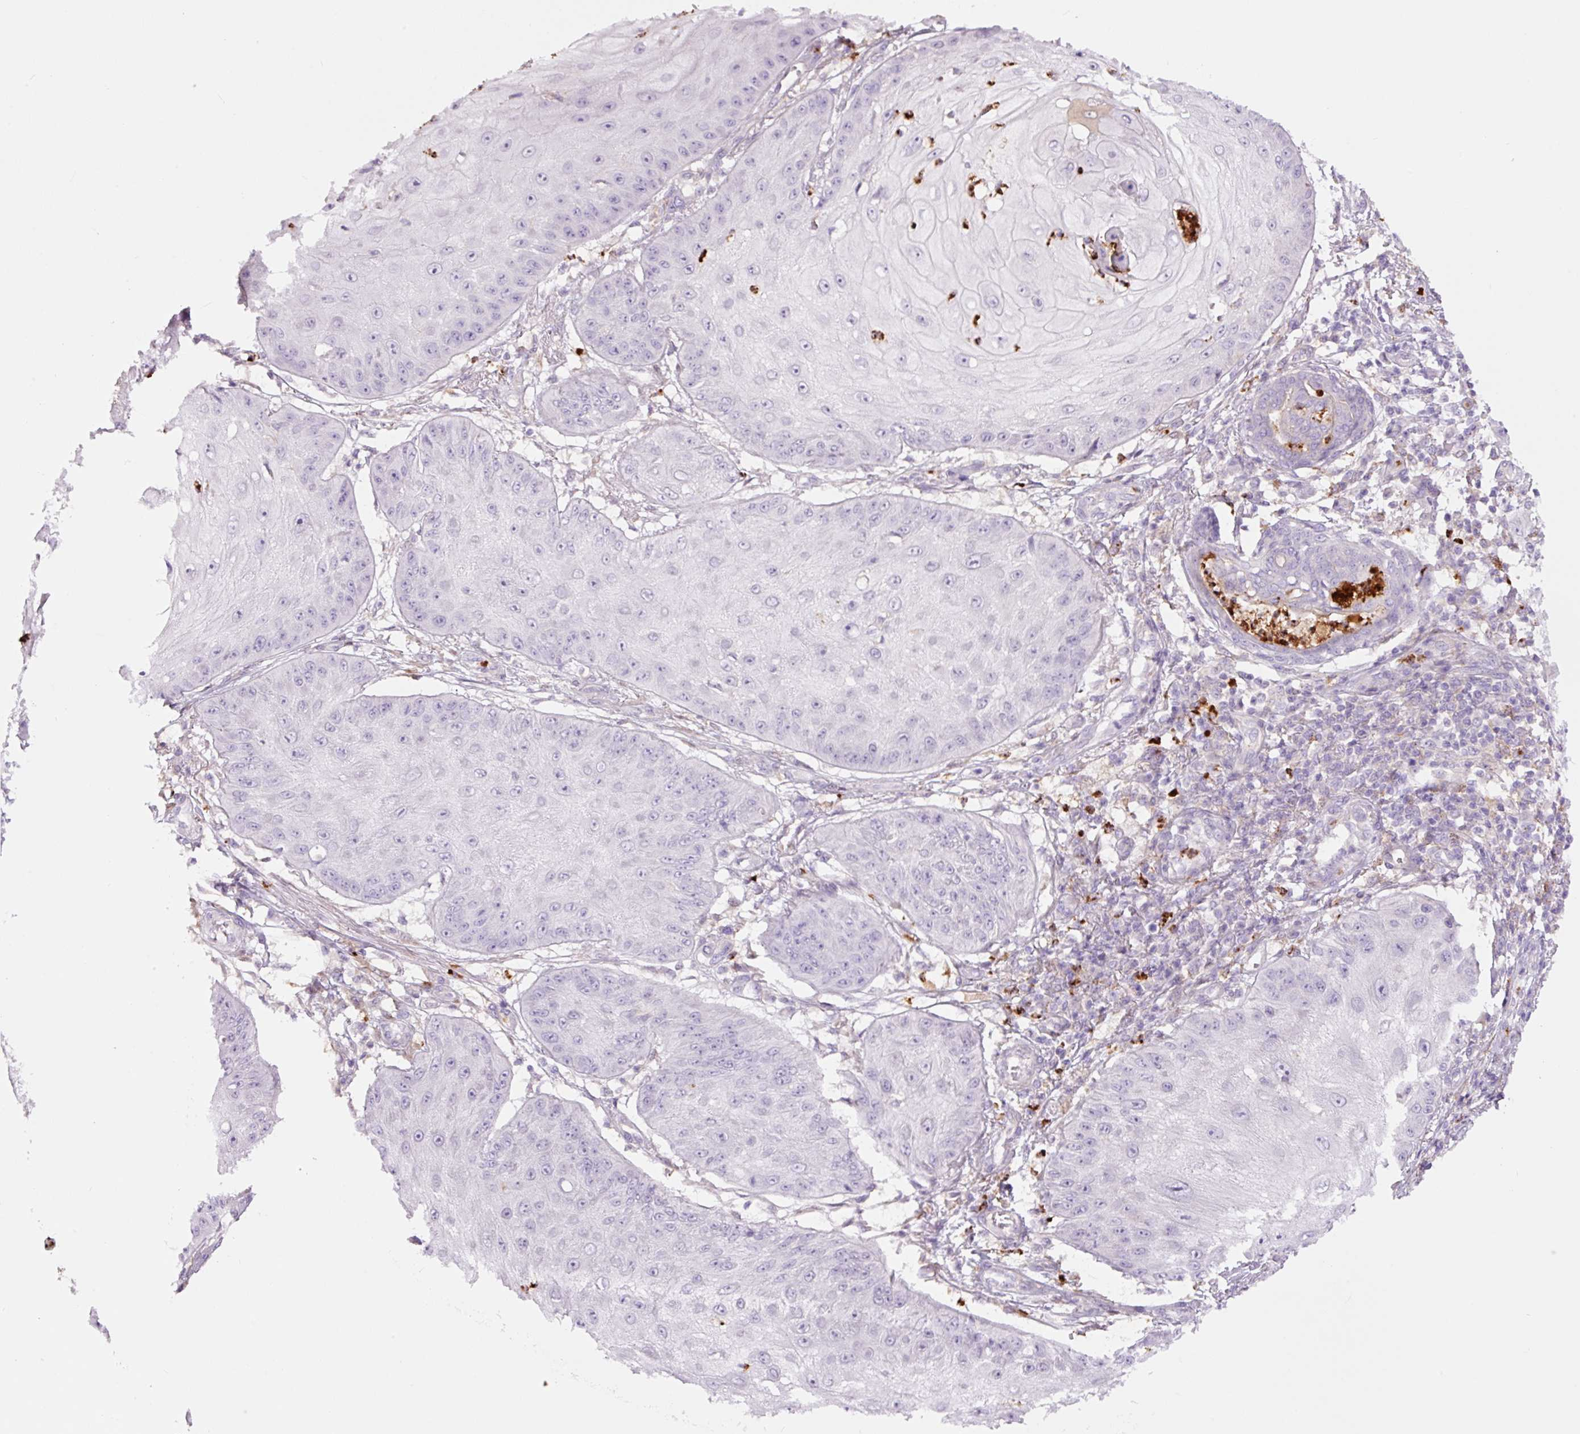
{"staining": {"intensity": "negative", "quantity": "none", "location": "none"}, "tissue": "skin cancer", "cell_type": "Tumor cells", "image_type": "cancer", "snomed": [{"axis": "morphology", "description": "Squamous cell carcinoma, NOS"}, {"axis": "topography", "description": "Skin"}], "caption": "This is an immunohistochemistry (IHC) photomicrograph of skin cancer (squamous cell carcinoma). There is no positivity in tumor cells.", "gene": "SH2D6", "patient": {"sex": "male", "age": 70}}